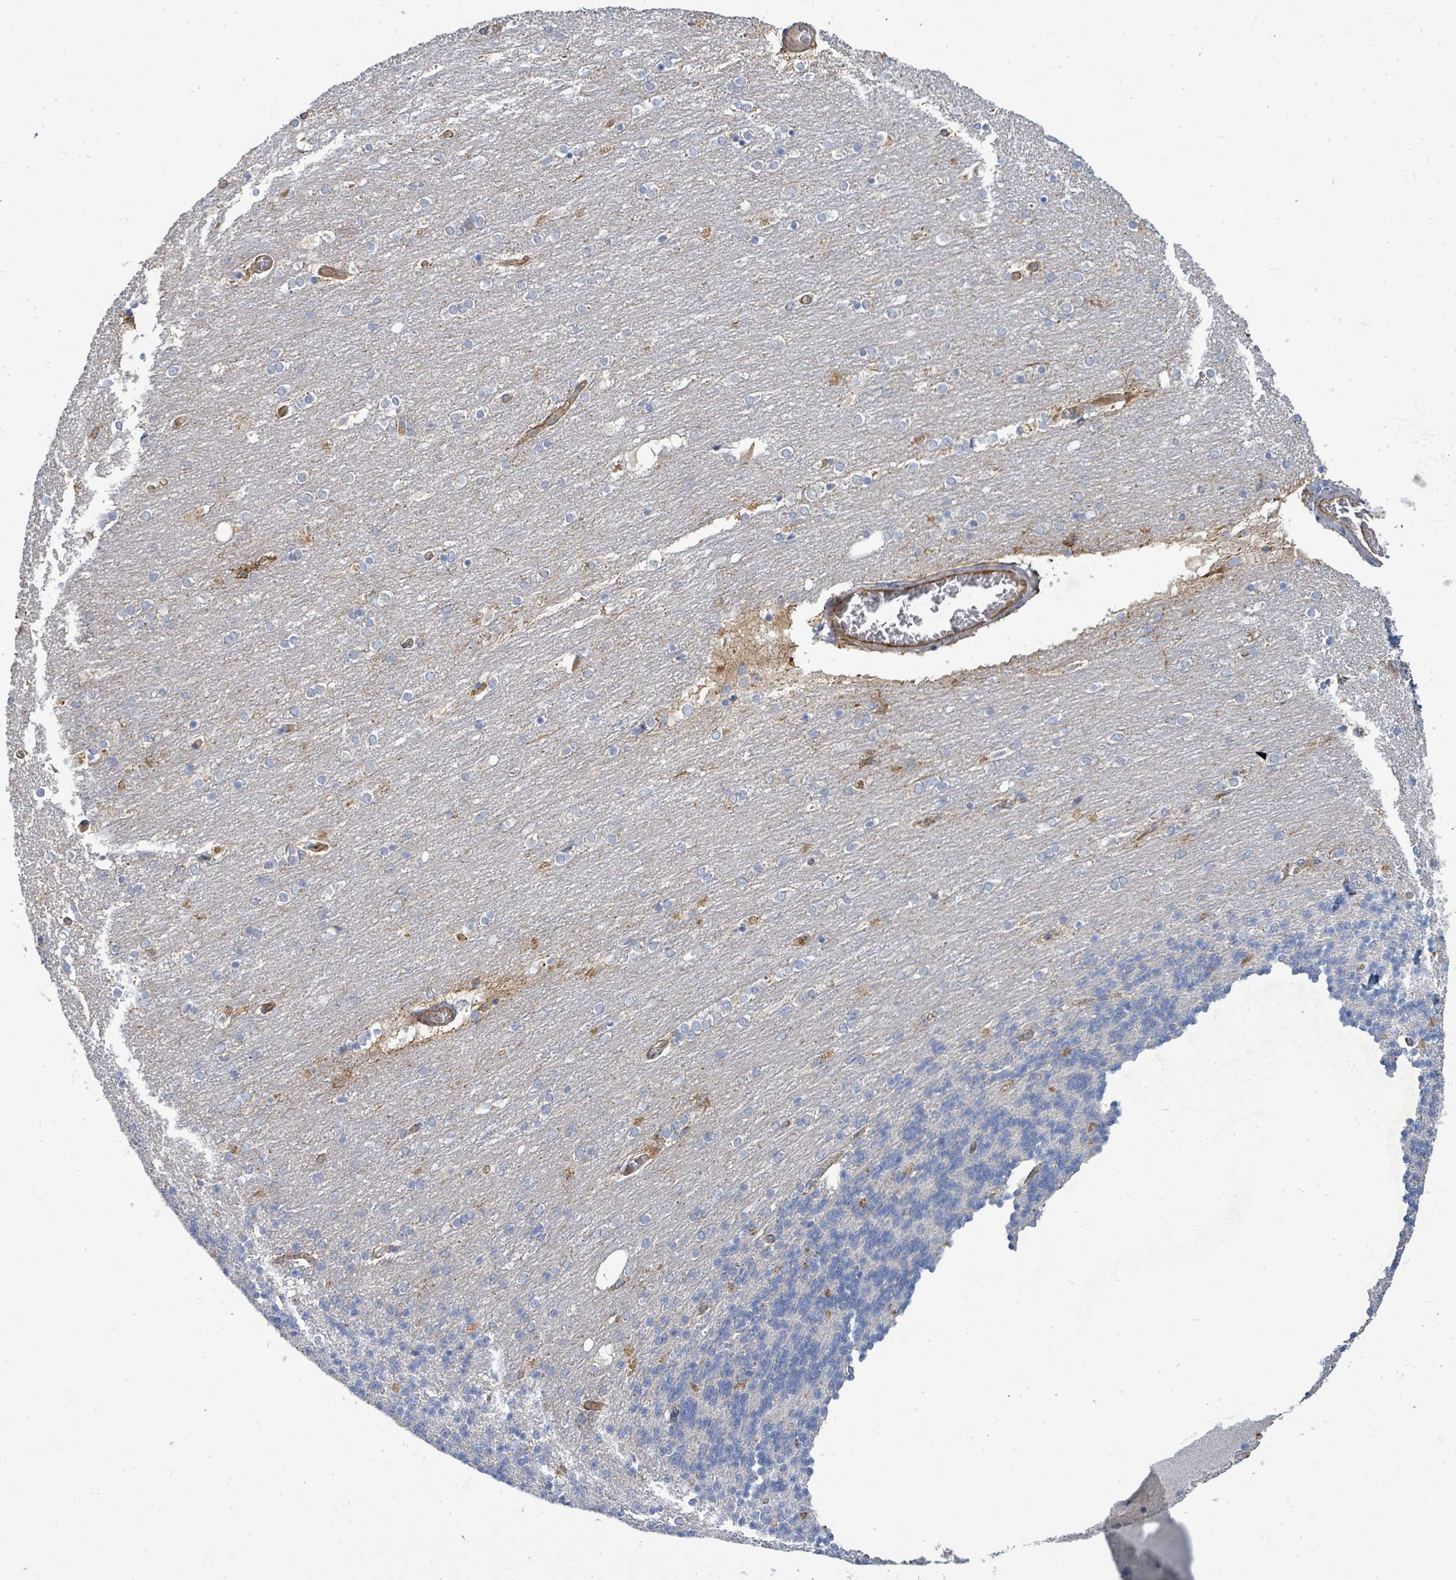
{"staining": {"intensity": "negative", "quantity": "none", "location": "none"}, "tissue": "cerebellum", "cell_type": "Cells in granular layer", "image_type": "normal", "snomed": [{"axis": "morphology", "description": "Normal tissue, NOS"}, {"axis": "topography", "description": "Cerebellum"}], "caption": "Immunohistochemistry histopathology image of normal cerebellum stained for a protein (brown), which displays no positivity in cells in granular layer.", "gene": "IFIT1", "patient": {"sex": "female", "age": 54}}